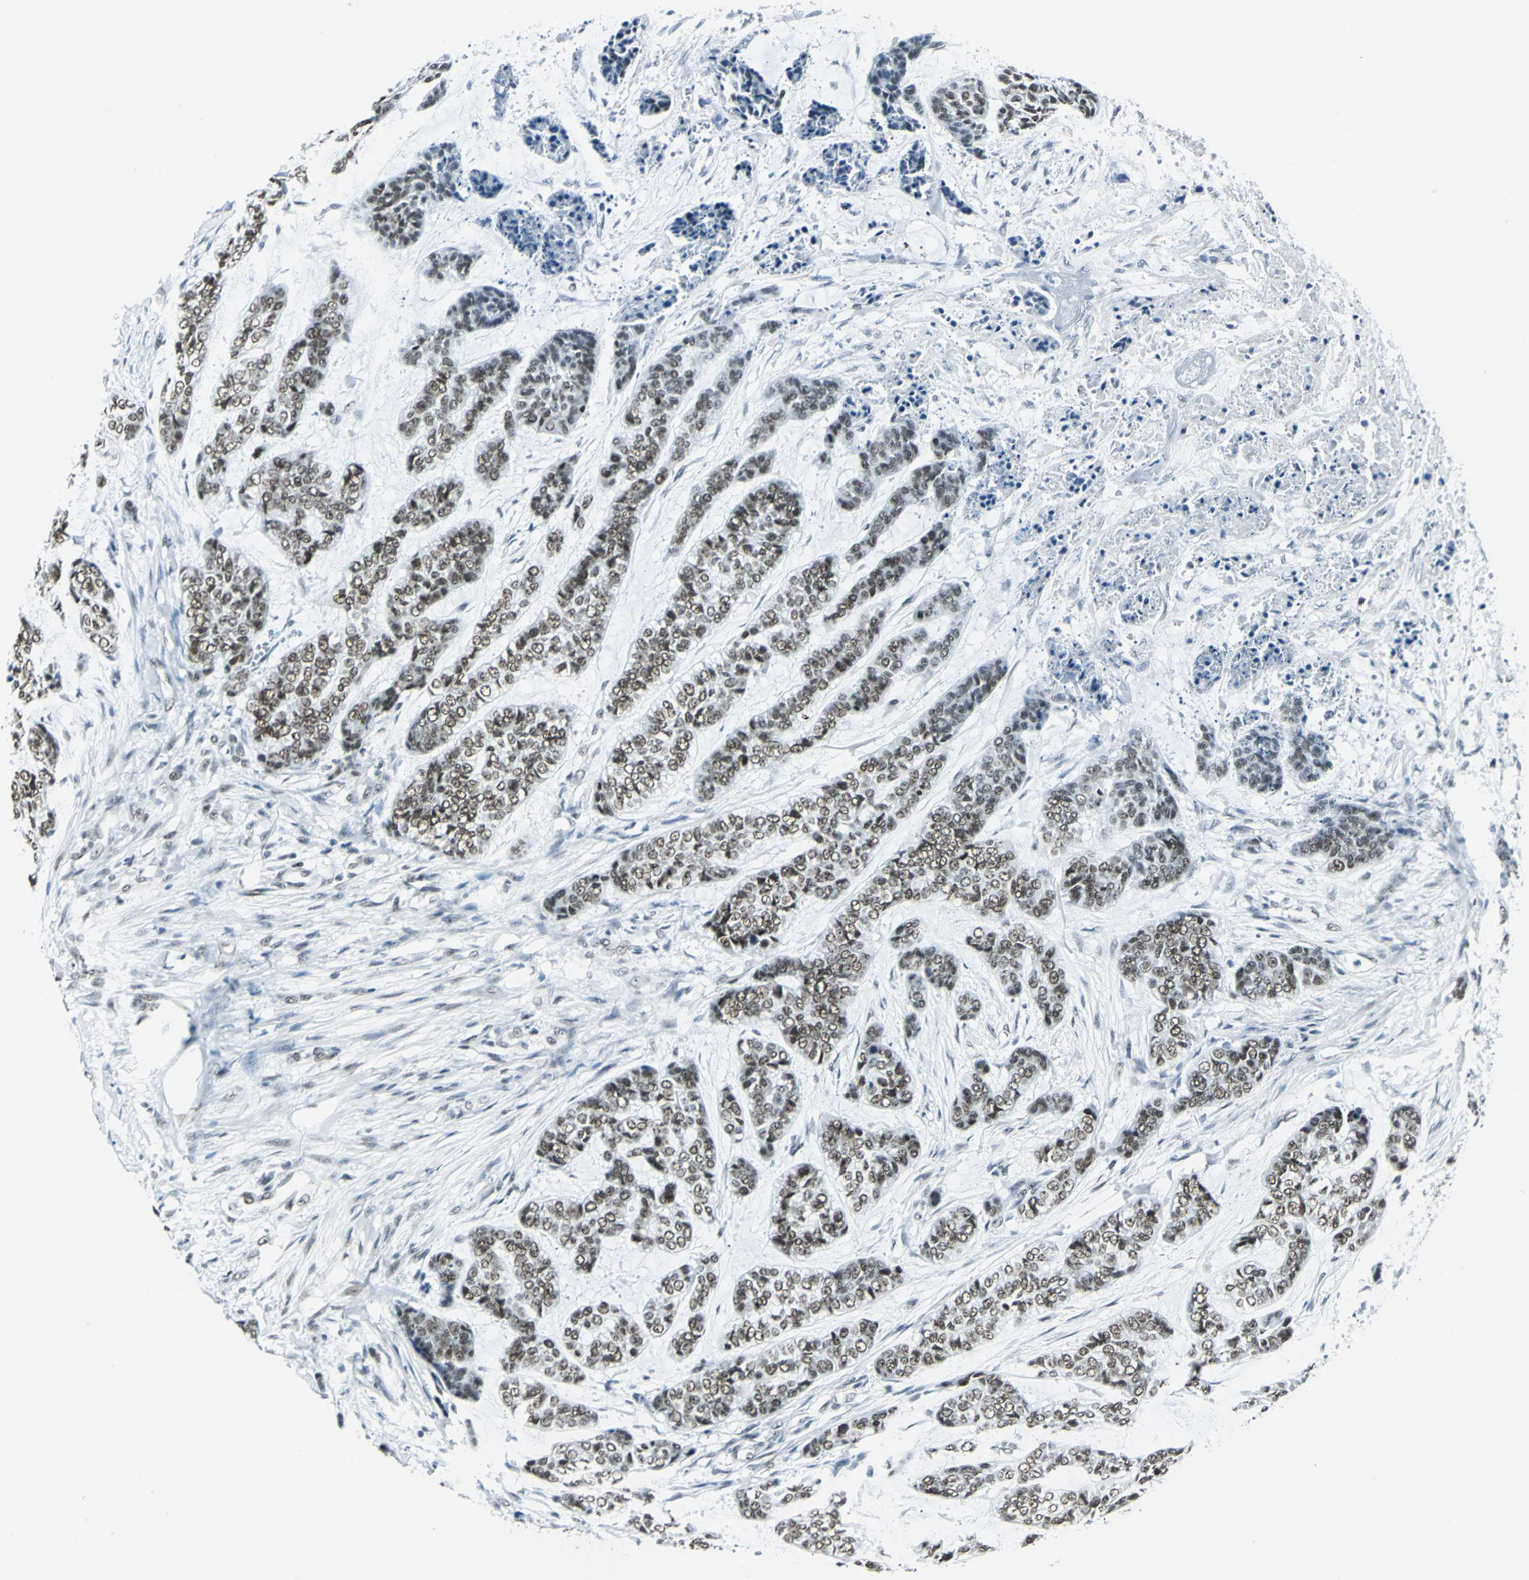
{"staining": {"intensity": "moderate", "quantity": ">75%", "location": "nuclear"}, "tissue": "skin cancer", "cell_type": "Tumor cells", "image_type": "cancer", "snomed": [{"axis": "morphology", "description": "Basal cell carcinoma"}, {"axis": "topography", "description": "Skin"}], "caption": "Skin cancer (basal cell carcinoma) was stained to show a protein in brown. There is medium levels of moderate nuclear positivity in about >75% of tumor cells. (brown staining indicates protein expression, while blue staining denotes nuclei).", "gene": "ADNP", "patient": {"sex": "female", "age": 64}}